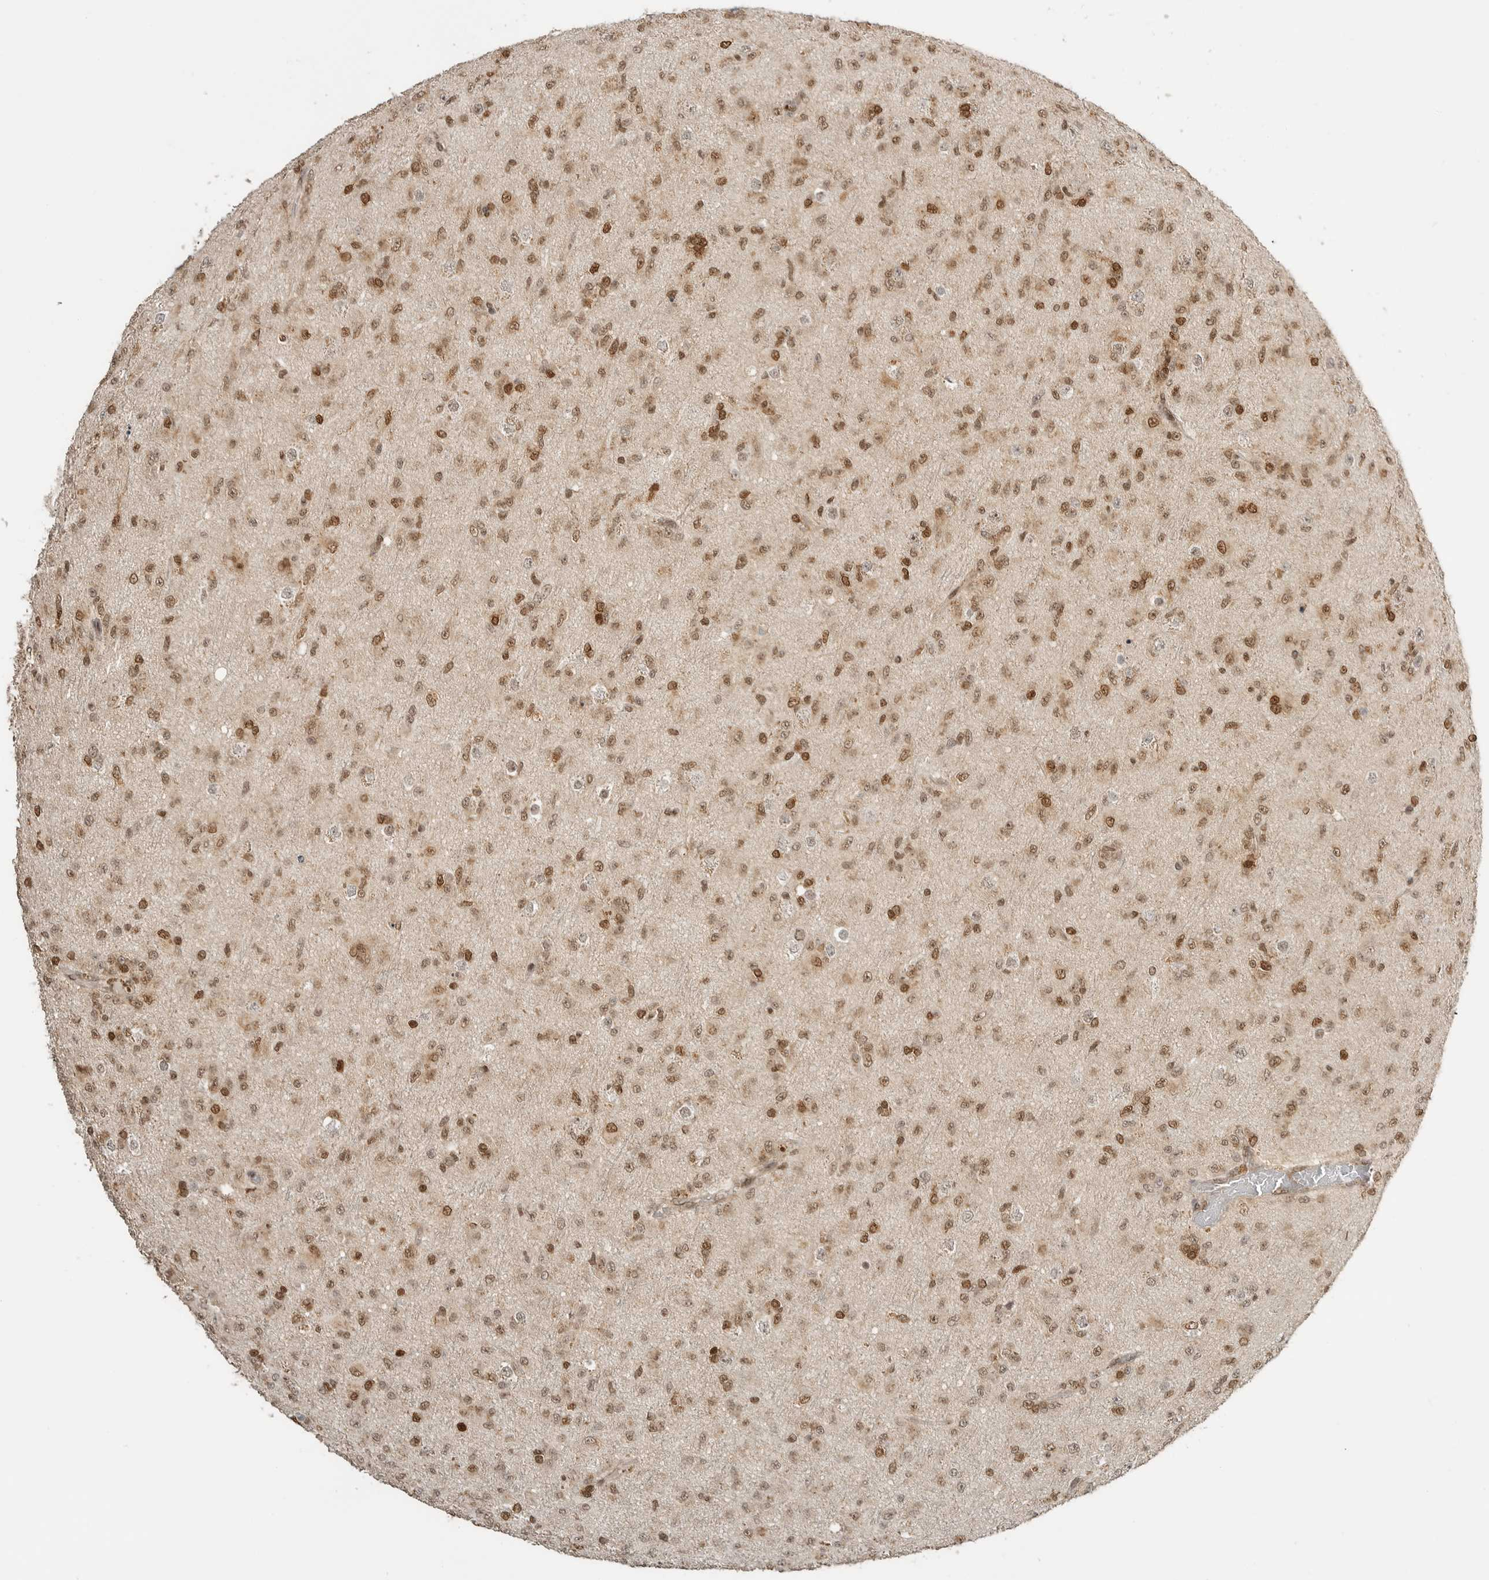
{"staining": {"intensity": "moderate", "quantity": ">75%", "location": "cytoplasmic/membranous,nuclear"}, "tissue": "glioma", "cell_type": "Tumor cells", "image_type": "cancer", "snomed": [{"axis": "morphology", "description": "Glioma, malignant, Low grade"}, {"axis": "topography", "description": "Brain"}], "caption": "Malignant low-grade glioma stained for a protein (brown) shows moderate cytoplasmic/membranous and nuclear positive positivity in about >75% of tumor cells.", "gene": "ALKAL1", "patient": {"sex": "male", "age": 65}}